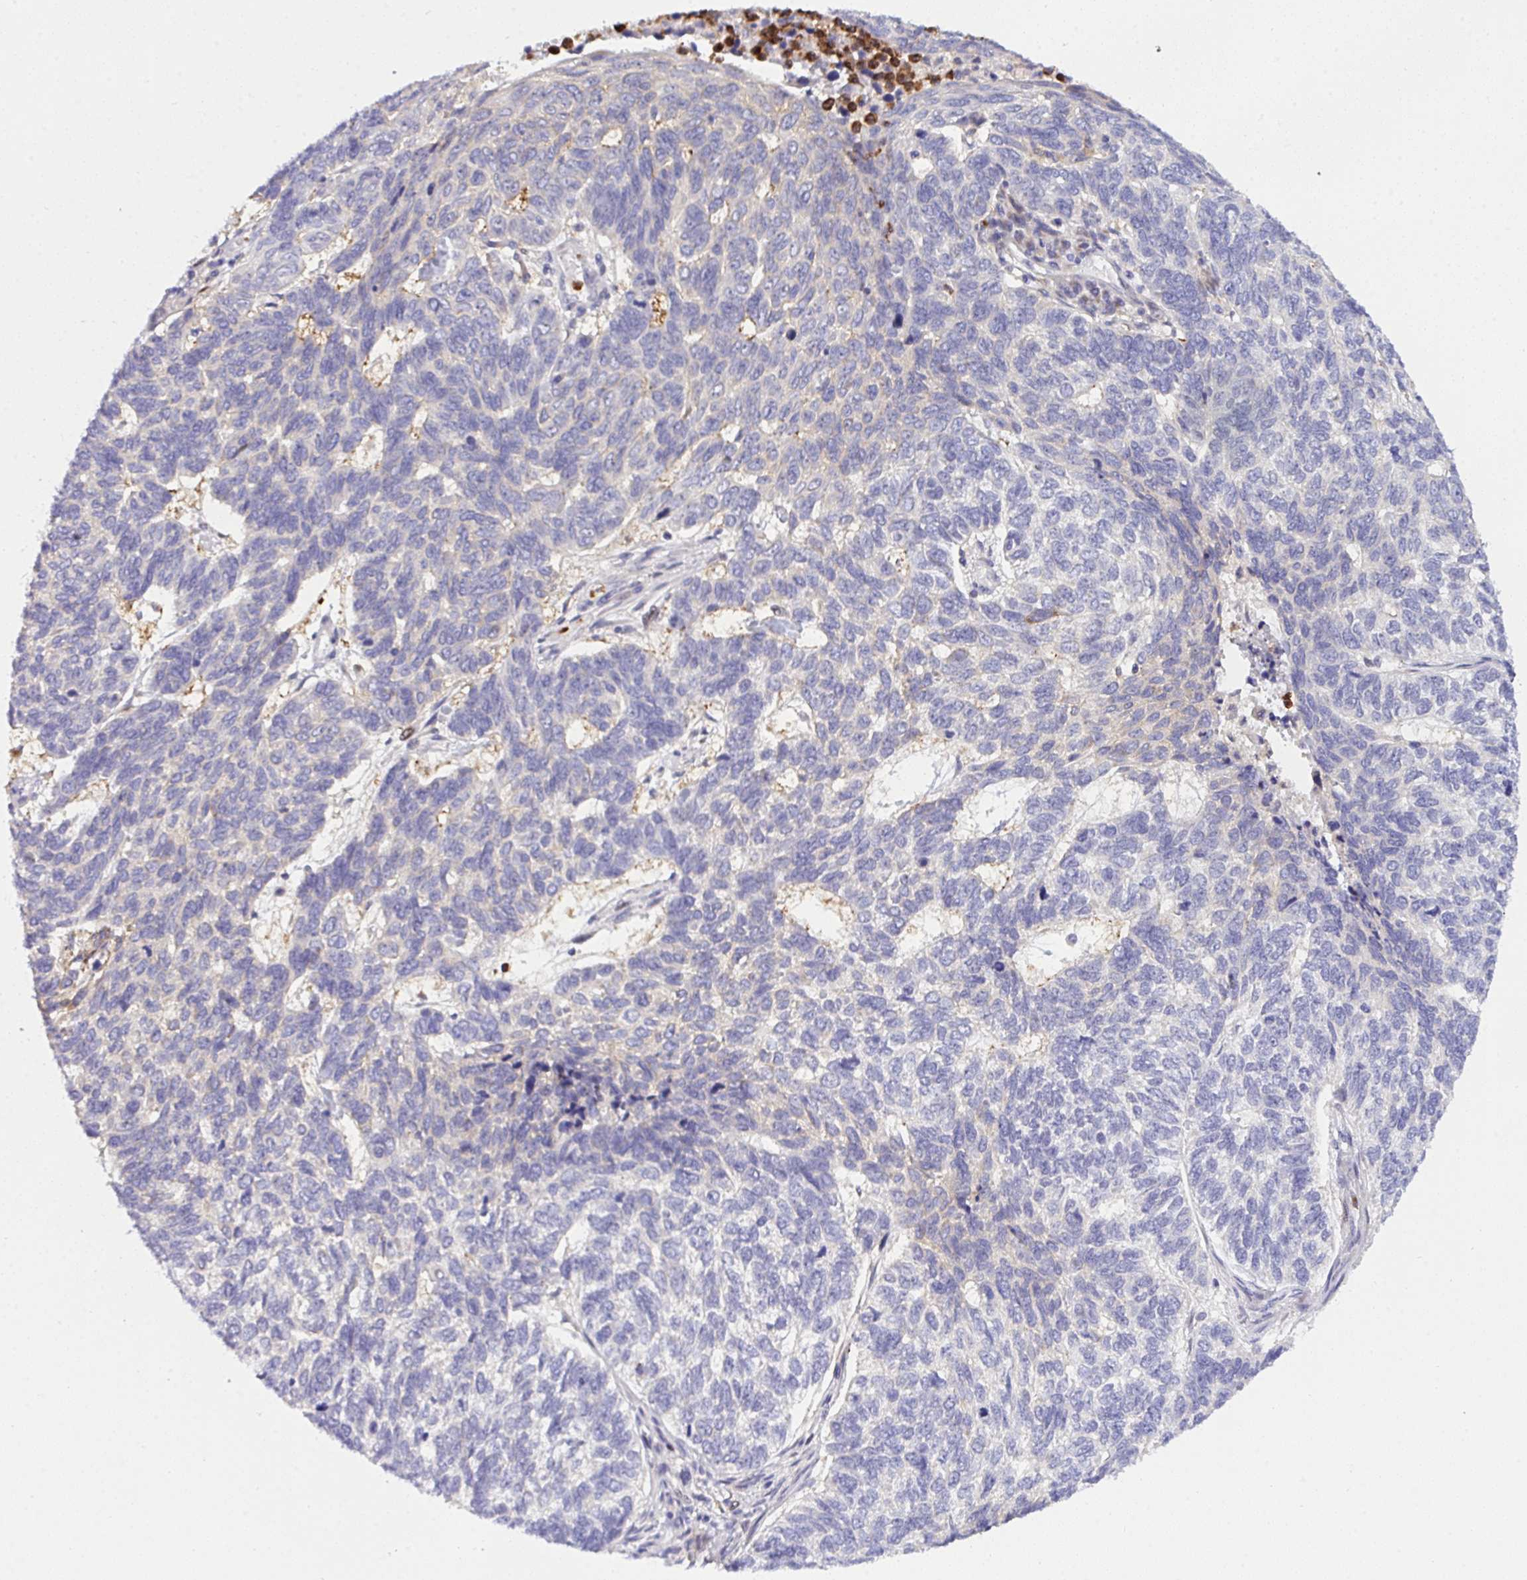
{"staining": {"intensity": "negative", "quantity": "none", "location": "none"}, "tissue": "skin cancer", "cell_type": "Tumor cells", "image_type": "cancer", "snomed": [{"axis": "morphology", "description": "Basal cell carcinoma"}, {"axis": "topography", "description": "Skin"}], "caption": "A photomicrograph of skin cancer stained for a protein shows no brown staining in tumor cells. Nuclei are stained in blue.", "gene": "ZNF554", "patient": {"sex": "female", "age": 65}}